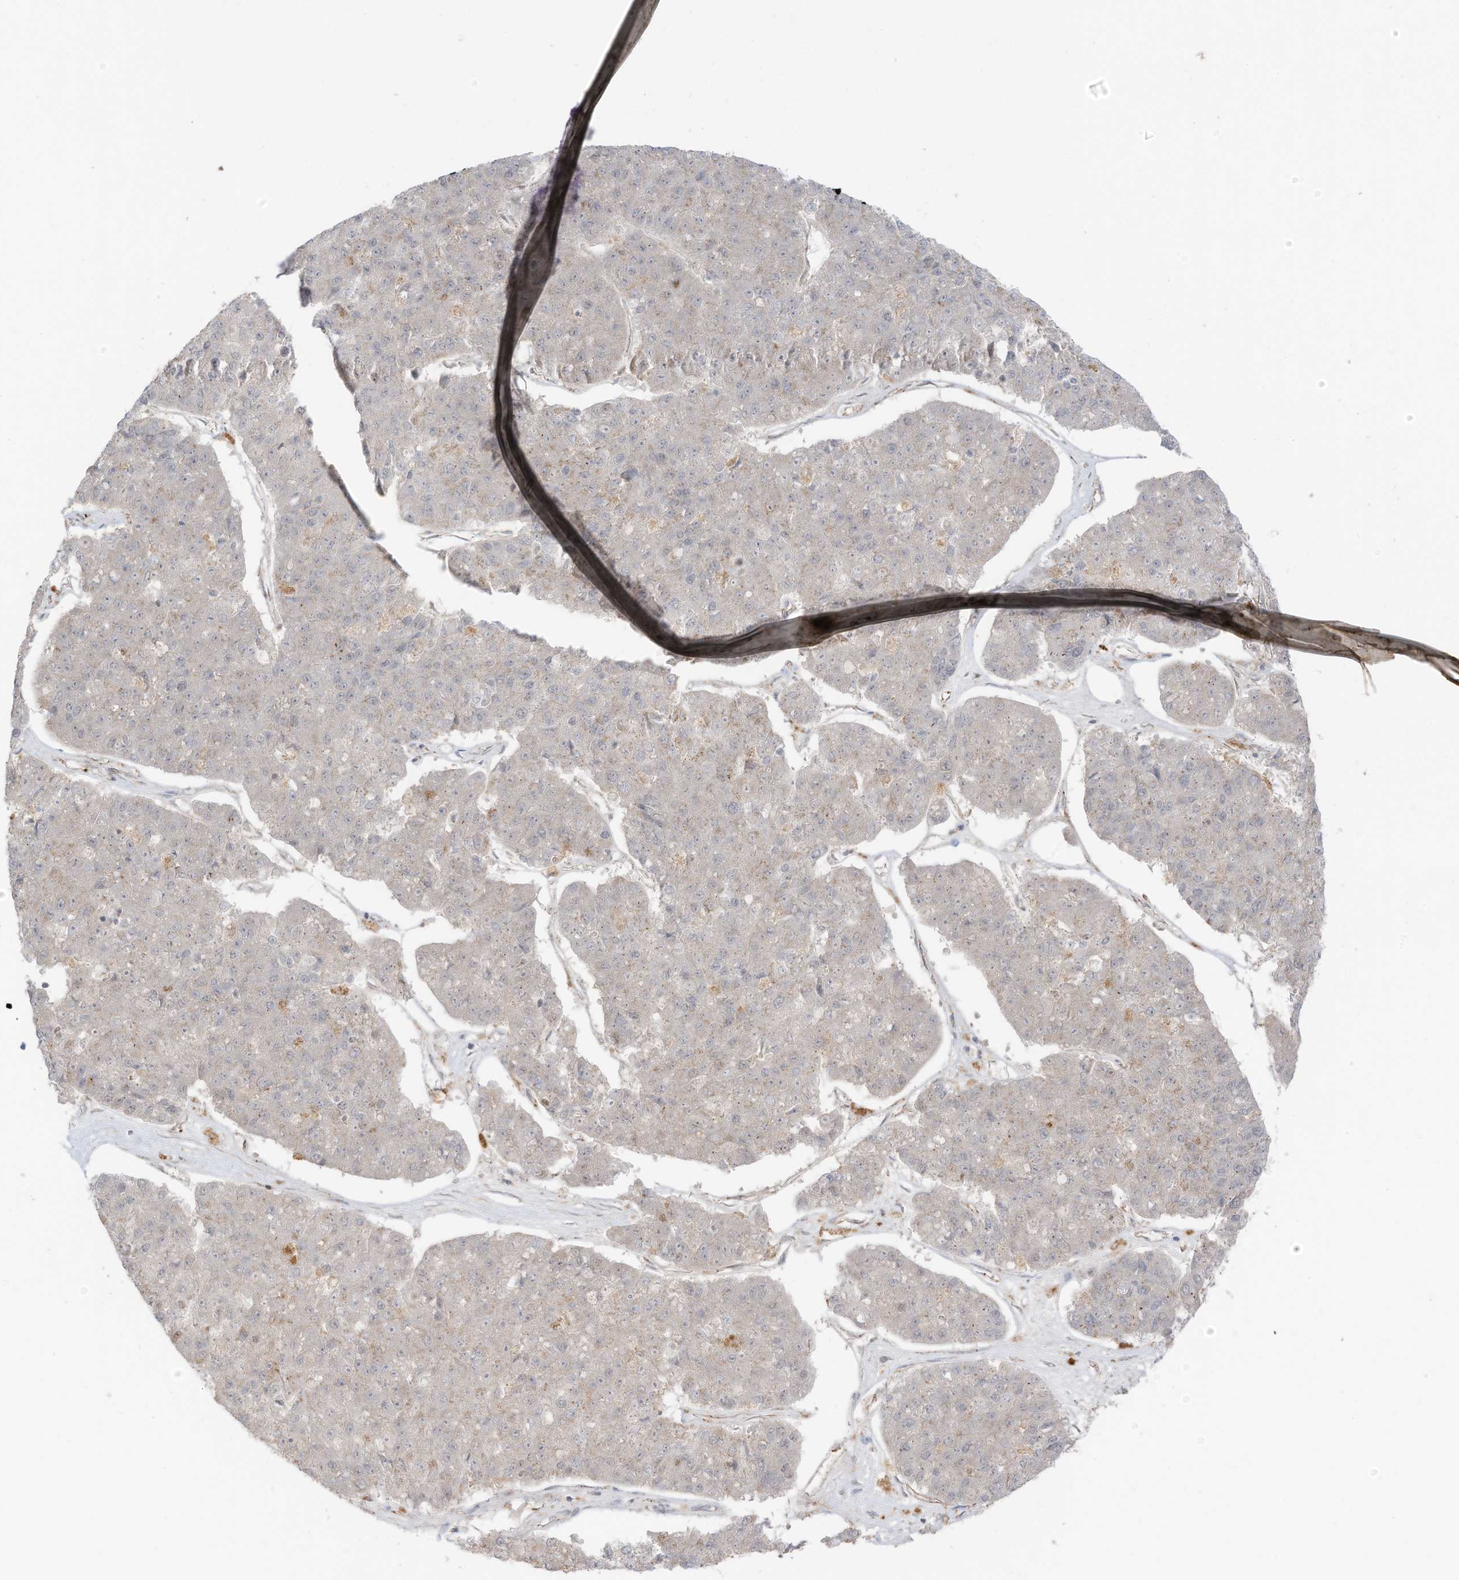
{"staining": {"intensity": "negative", "quantity": "none", "location": "none"}, "tissue": "pancreatic cancer", "cell_type": "Tumor cells", "image_type": "cancer", "snomed": [{"axis": "morphology", "description": "Adenocarcinoma, NOS"}, {"axis": "topography", "description": "Pancreas"}], "caption": "Immunohistochemistry photomicrograph of human pancreatic cancer (adenocarcinoma) stained for a protein (brown), which displays no staining in tumor cells.", "gene": "N4BP3", "patient": {"sex": "male", "age": 50}}